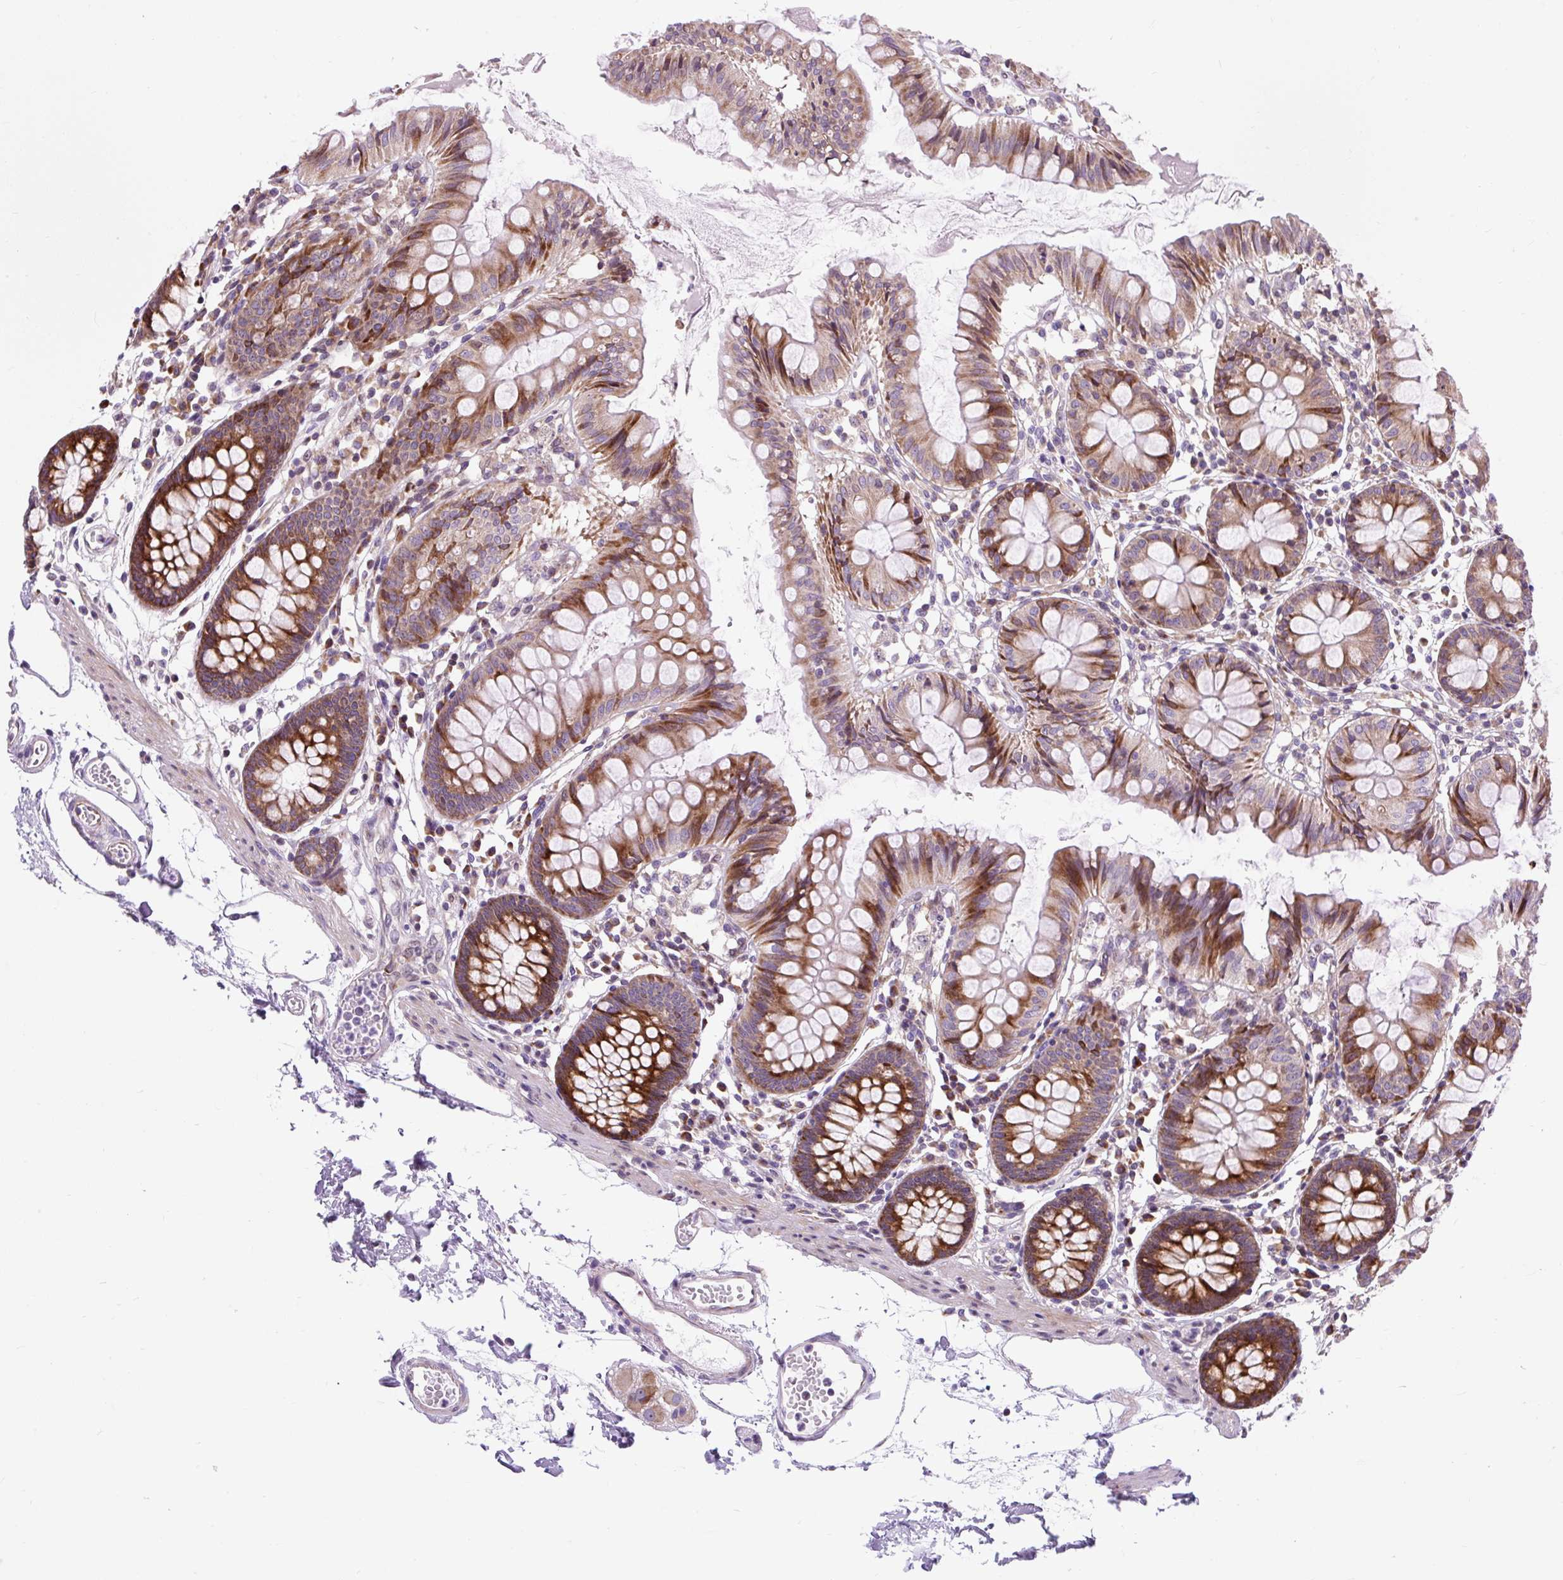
{"staining": {"intensity": "moderate", "quantity": "25%-75%", "location": "cytoplasmic/membranous"}, "tissue": "colon", "cell_type": "Endothelial cells", "image_type": "normal", "snomed": [{"axis": "morphology", "description": "Normal tissue, NOS"}, {"axis": "topography", "description": "Colon"}], "caption": "Colon stained with IHC shows moderate cytoplasmic/membranous staining in about 25%-75% of endothelial cells.", "gene": "CISD3", "patient": {"sex": "female", "age": 84}}